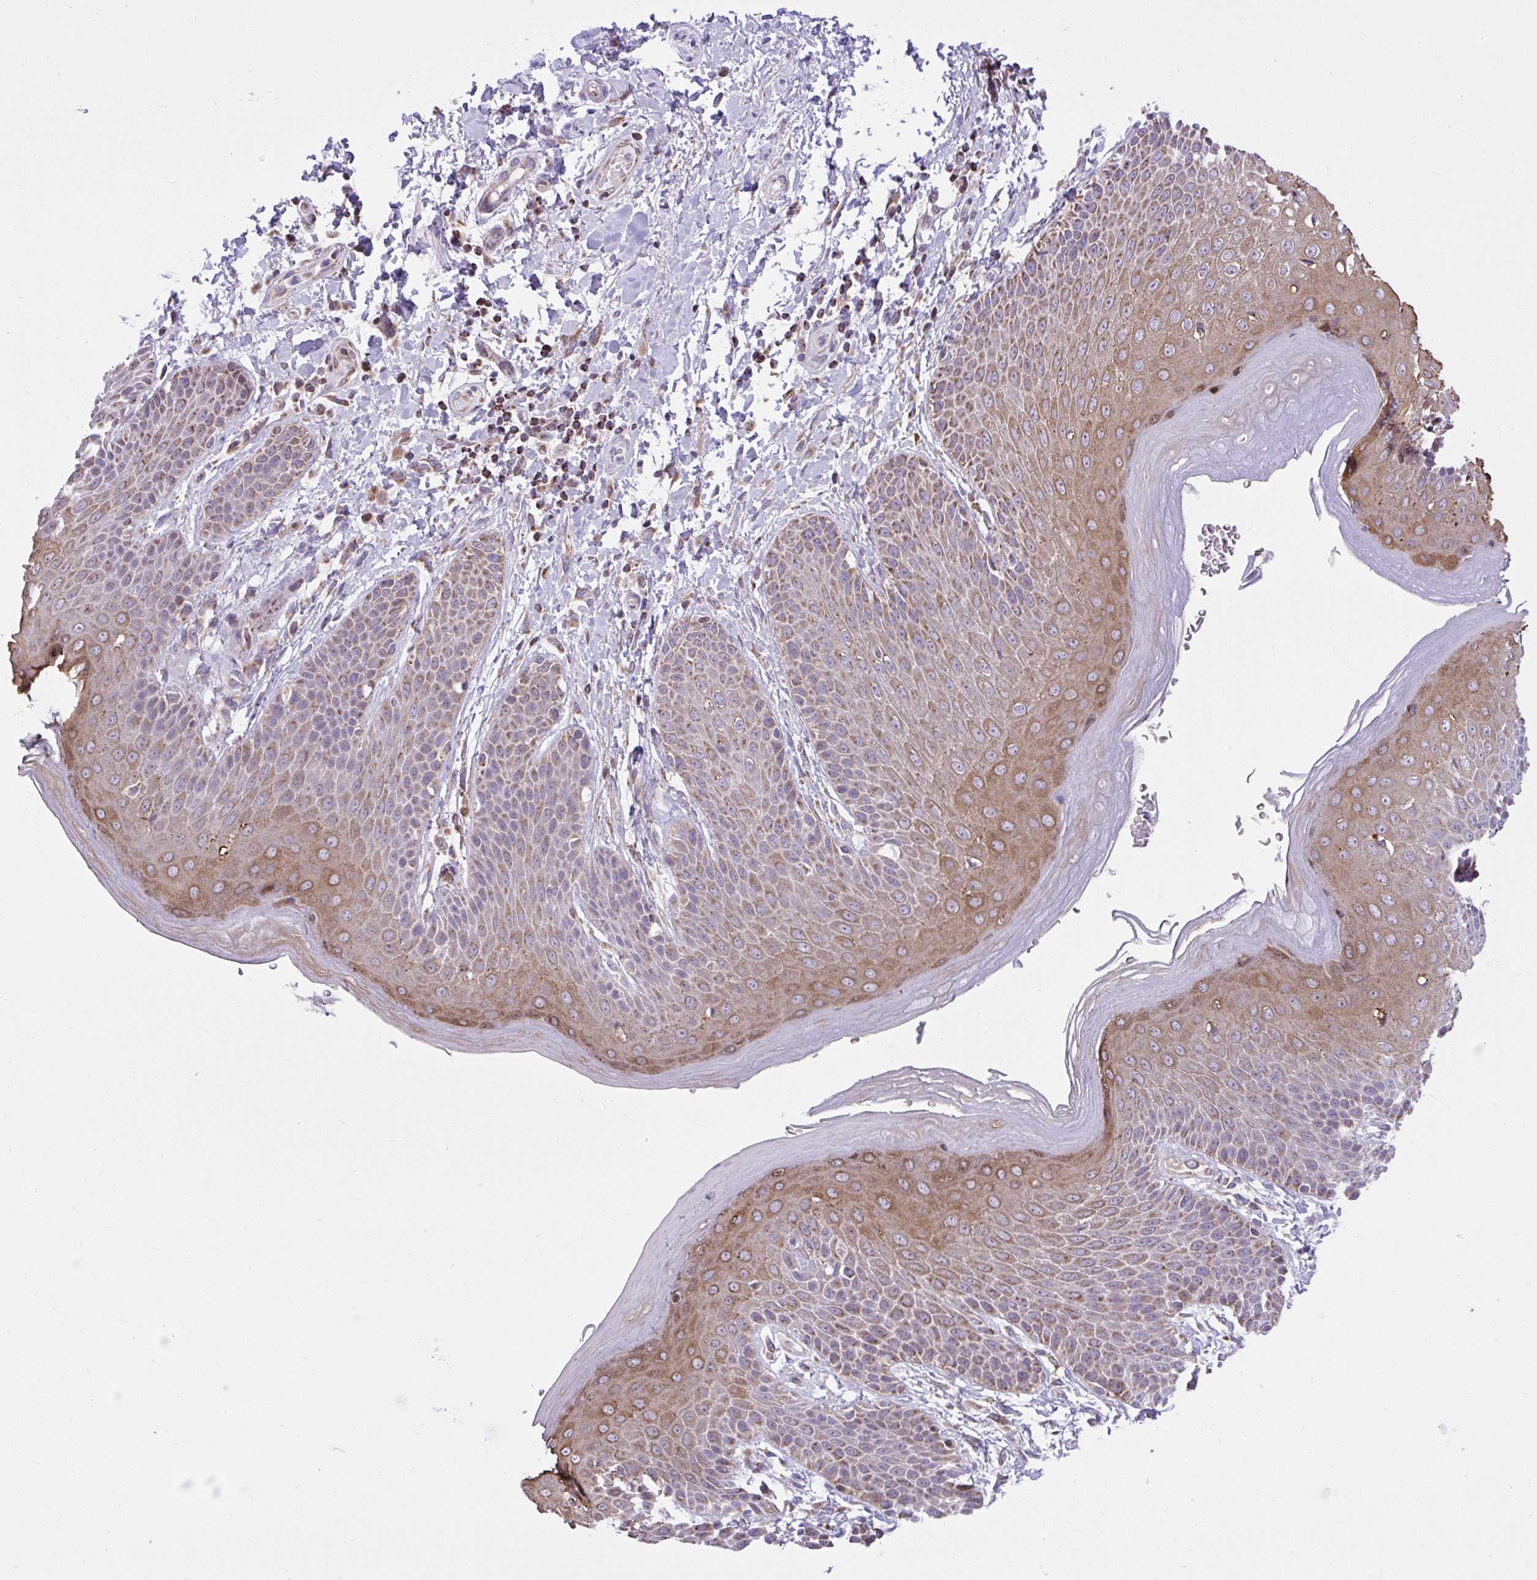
{"staining": {"intensity": "moderate", "quantity": ">75%", "location": "cytoplasmic/membranous"}, "tissue": "skin", "cell_type": "Epidermal cells", "image_type": "normal", "snomed": [{"axis": "morphology", "description": "Normal tissue, NOS"}, {"axis": "topography", "description": "Peripheral nerve tissue"}], "caption": "The histopathology image reveals a brown stain indicating the presence of a protein in the cytoplasmic/membranous of epidermal cells in skin.", "gene": "ZNF362", "patient": {"sex": "male", "age": 51}}